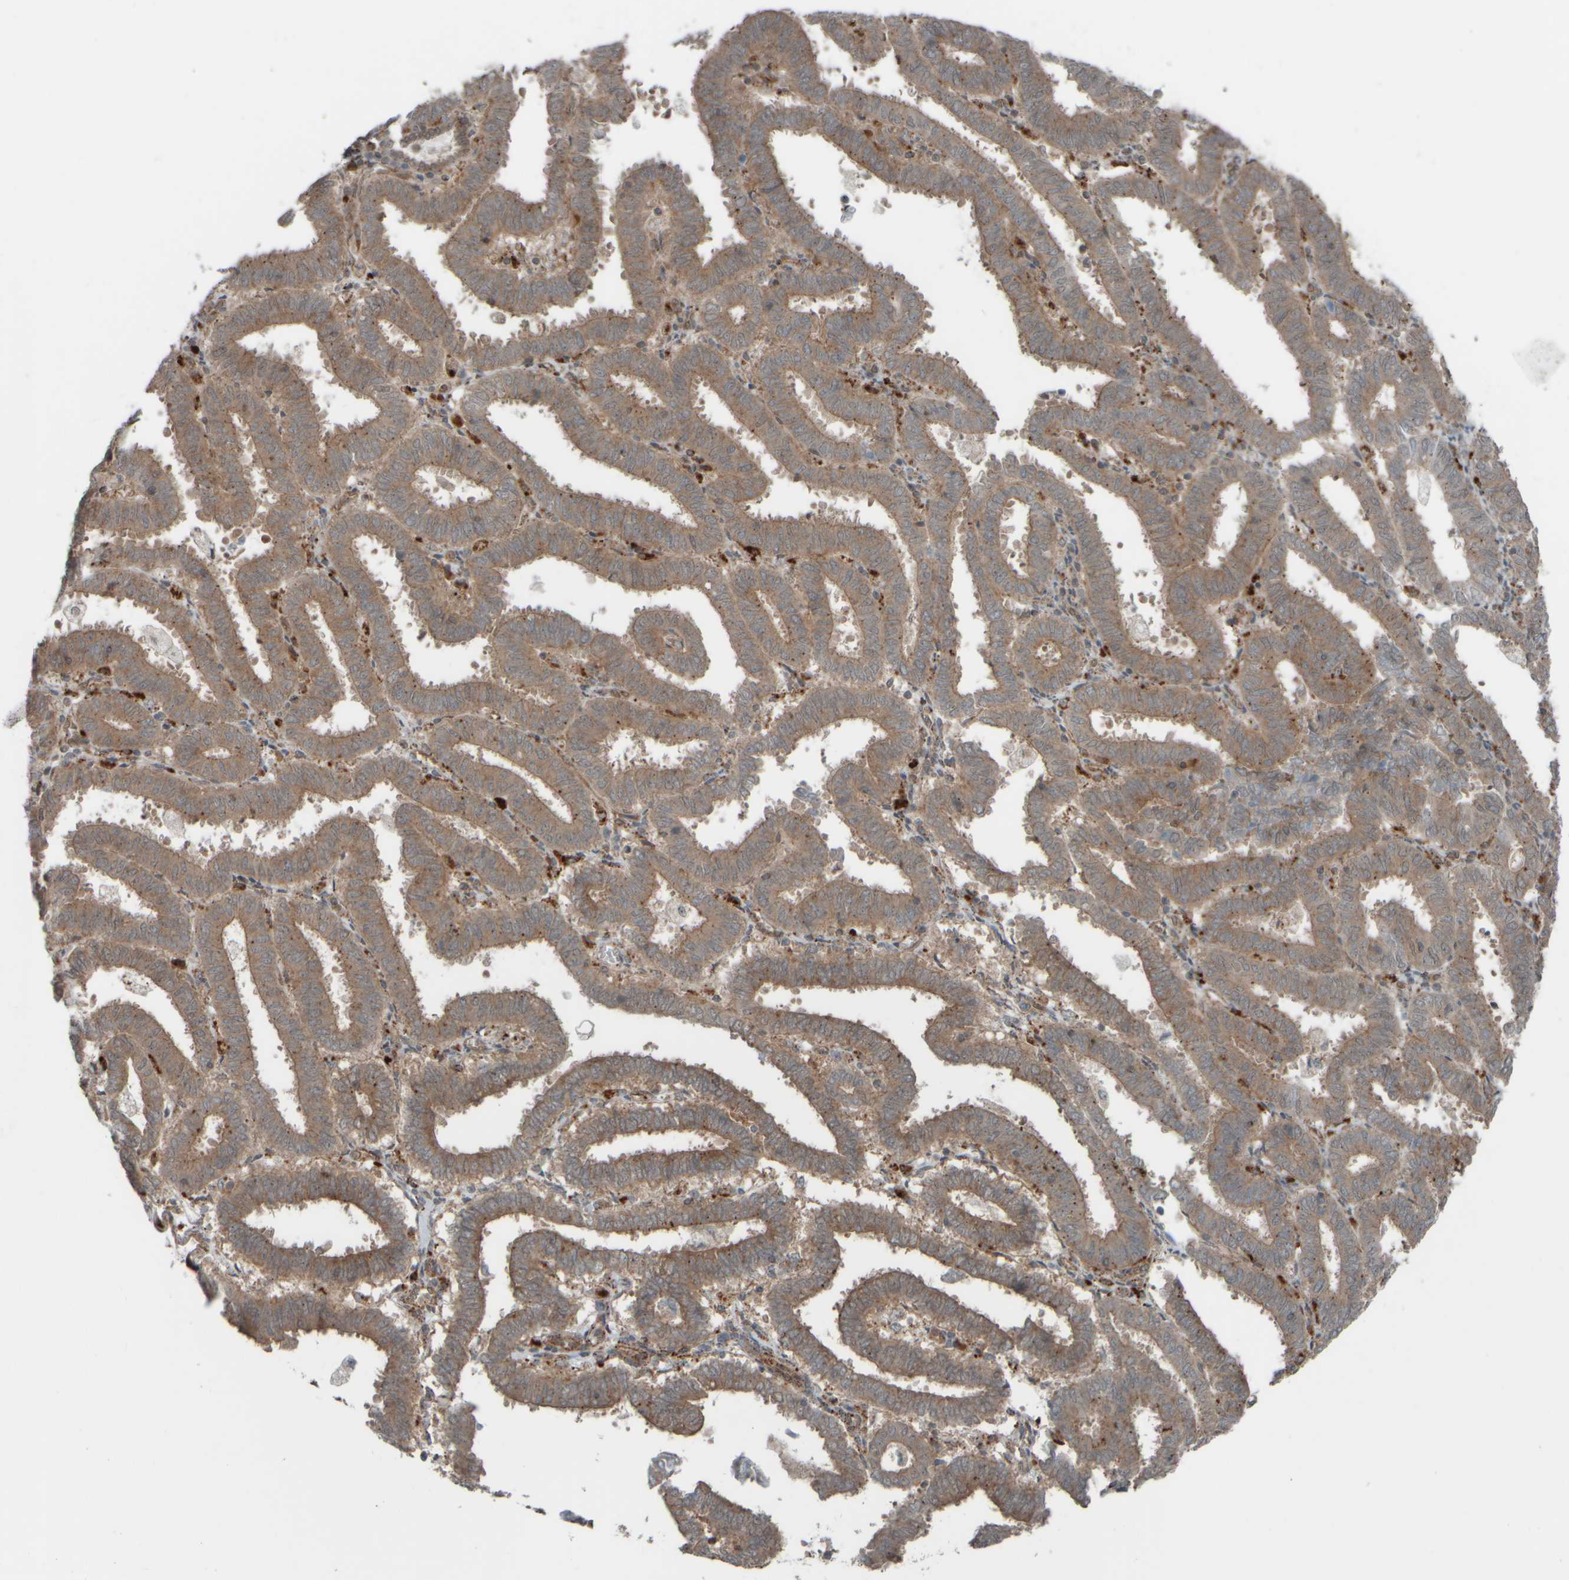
{"staining": {"intensity": "strong", "quantity": ">75%", "location": "cytoplasmic/membranous"}, "tissue": "endometrial cancer", "cell_type": "Tumor cells", "image_type": "cancer", "snomed": [{"axis": "morphology", "description": "Adenocarcinoma, NOS"}, {"axis": "topography", "description": "Uterus"}], "caption": "Brown immunohistochemical staining in endometrial cancer (adenocarcinoma) demonstrates strong cytoplasmic/membranous positivity in approximately >75% of tumor cells. The staining was performed using DAB (3,3'-diaminobenzidine) to visualize the protein expression in brown, while the nuclei were stained in blue with hematoxylin (Magnification: 20x).", "gene": "GIGYF1", "patient": {"sex": "female", "age": 83}}